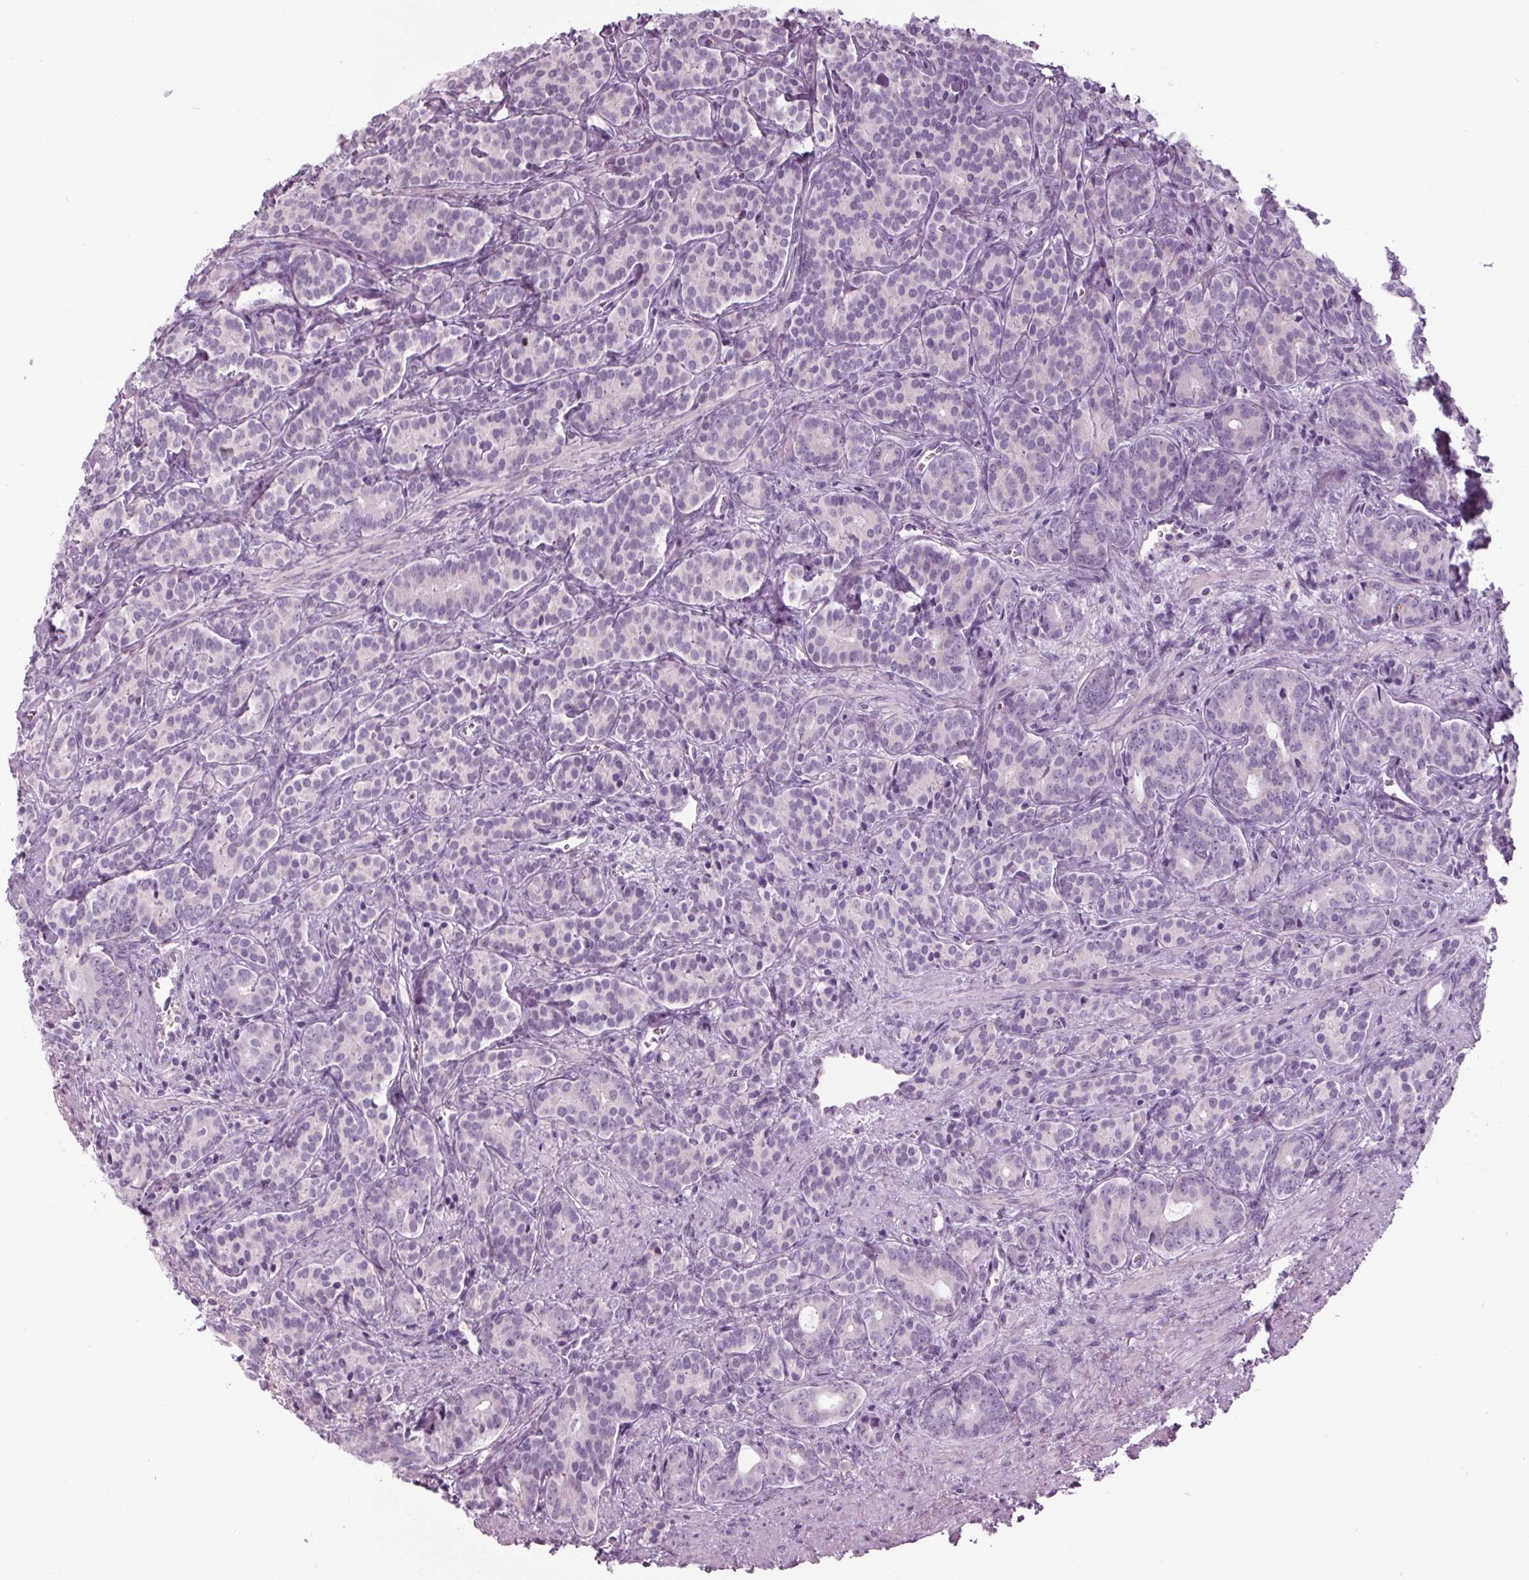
{"staining": {"intensity": "negative", "quantity": "none", "location": "none"}, "tissue": "prostate cancer", "cell_type": "Tumor cells", "image_type": "cancer", "snomed": [{"axis": "morphology", "description": "Adenocarcinoma, High grade"}, {"axis": "topography", "description": "Prostate"}], "caption": "Tumor cells are negative for protein expression in human prostate cancer. The staining was performed using DAB to visualize the protein expression in brown, while the nuclei were stained in blue with hematoxylin (Magnification: 20x).", "gene": "CYP3A43", "patient": {"sex": "male", "age": 84}}